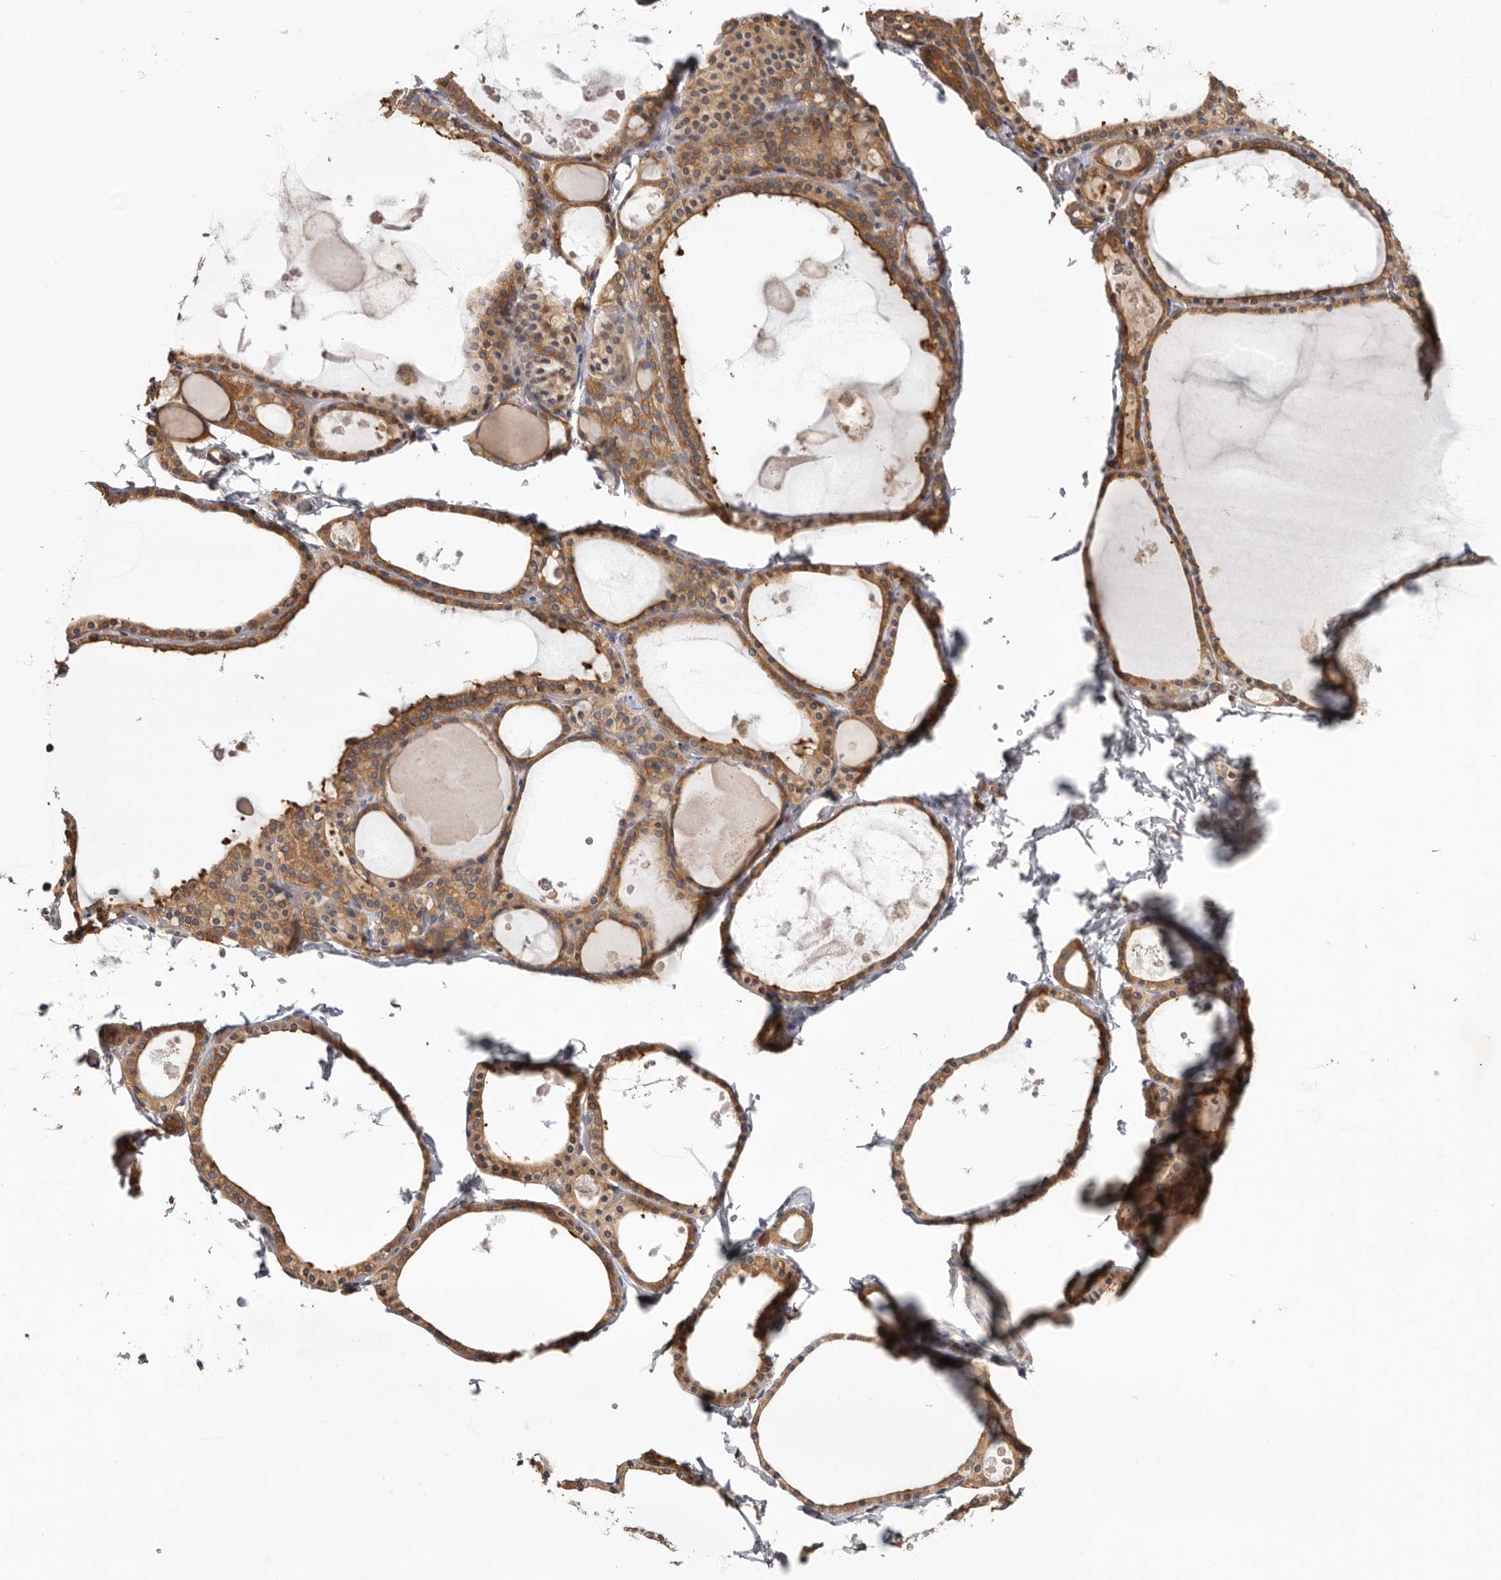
{"staining": {"intensity": "moderate", "quantity": ">75%", "location": "cytoplasmic/membranous"}, "tissue": "thyroid gland", "cell_type": "Glandular cells", "image_type": "normal", "snomed": [{"axis": "morphology", "description": "Normal tissue, NOS"}, {"axis": "topography", "description": "Thyroid gland"}], "caption": "Benign thyroid gland demonstrates moderate cytoplasmic/membranous staining in about >75% of glandular cells, visualized by immunohistochemistry. The staining is performed using DAB (3,3'-diaminobenzidine) brown chromogen to label protein expression. The nuclei are counter-stained blue using hematoxylin.", "gene": "EPRS1", "patient": {"sex": "male", "age": 56}}